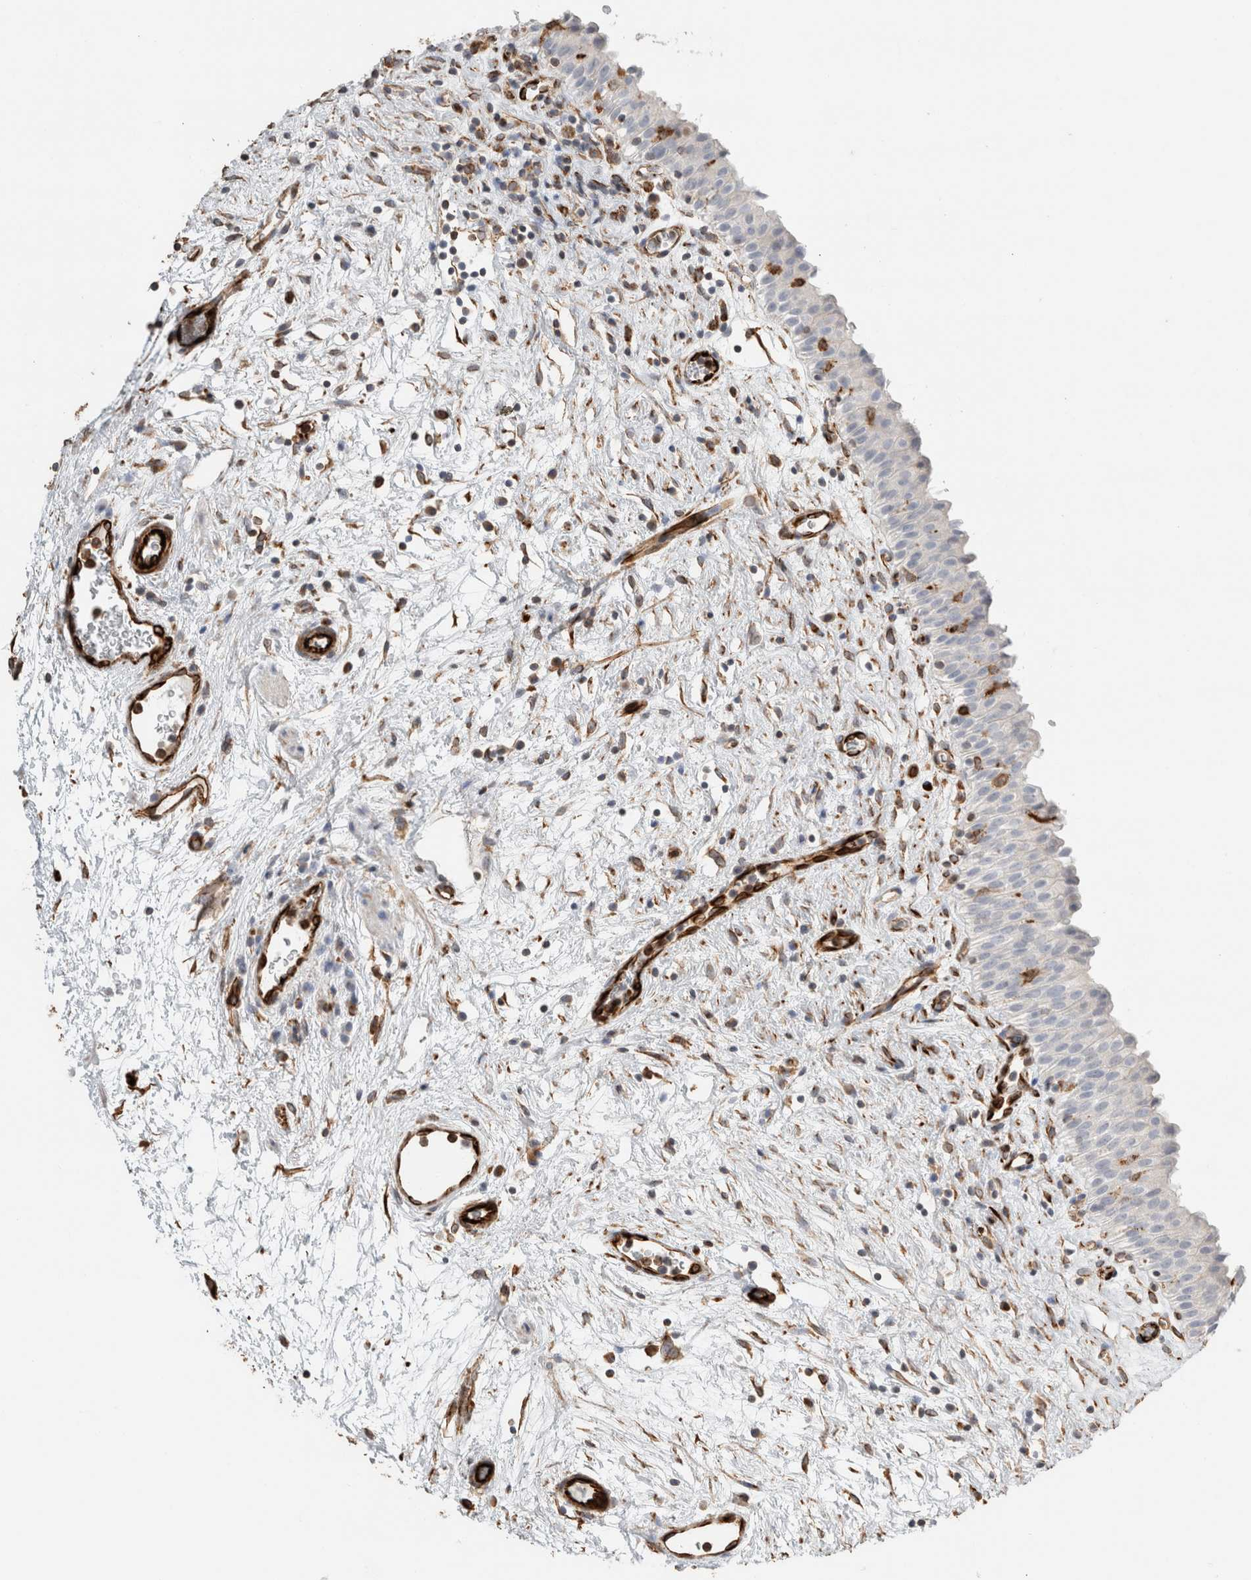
{"staining": {"intensity": "negative", "quantity": "none", "location": "none"}, "tissue": "urinary bladder", "cell_type": "Urothelial cells", "image_type": "normal", "snomed": [{"axis": "morphology", "description": "Normal tissue, NOS"}, {"axis": "topography", "description": "Urinary bladder"}], "caption": "Urothelial cells show no significant staining in benign urinary bladder.", "gene": "LY86", "patient": {"sex": "male", "age": 82}}